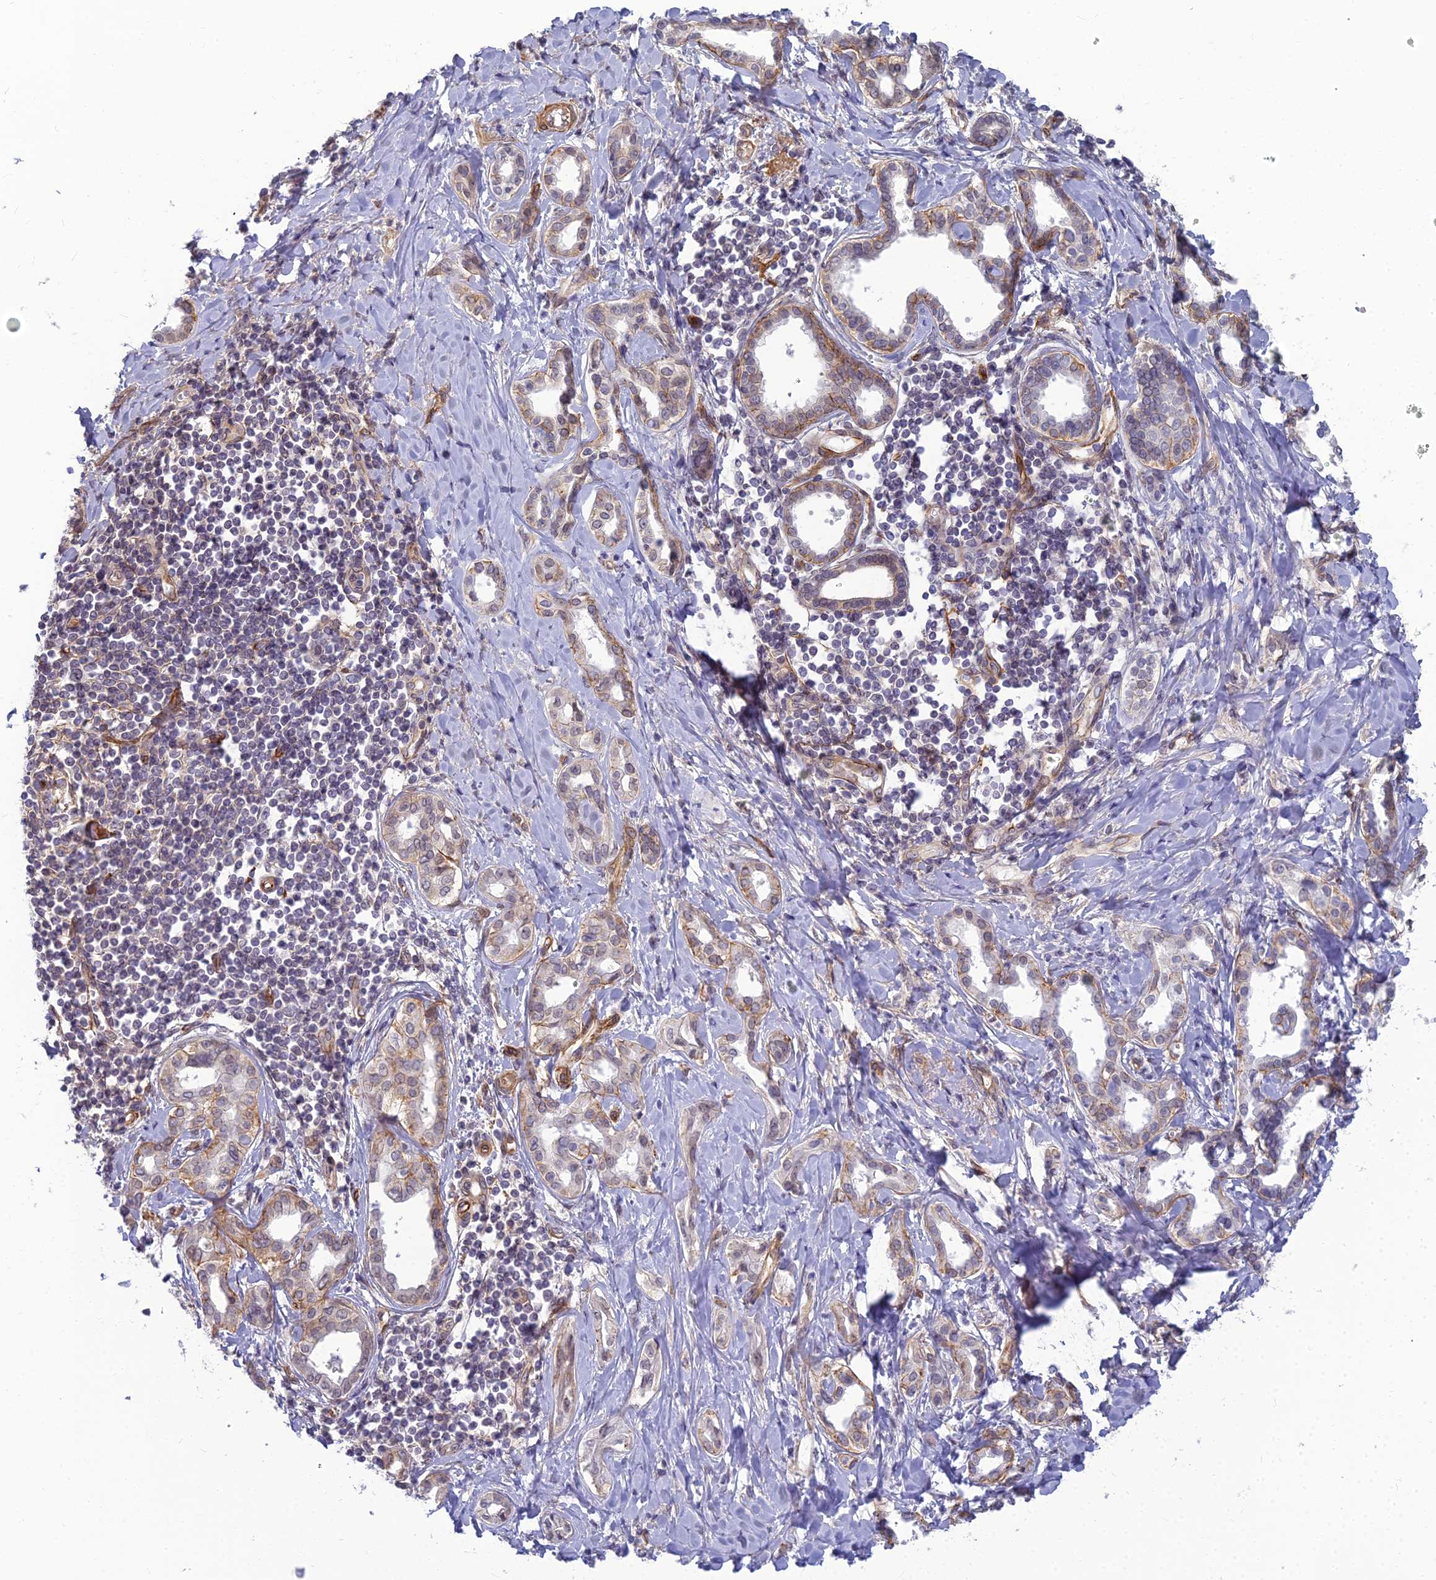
{"staining": {"intensity": "moderate", "quantity": "<25%", "location": "cytoplasmic/membranous"}, "tissue": "liver cancer", "cell_type": "Tumor cells", "image_type": "cancer", "snomed": [{"axis": "morphology", "description": "Cholangiocarcinoma"}, {"axis": "topography", "description": "Liver"}], "caption": "Immunohistochemical staining of human liver cholangiocarcinoma shows moderate cytoplasmic/membranous protein staining in approximately <25% of tumor cells. (Stains: DAB in brown, nuclei in blue, Microscopy: brightfield microscopy at high magnification).", "gene": "RGL3", "patient": {"sex": "female", "age": 77}}